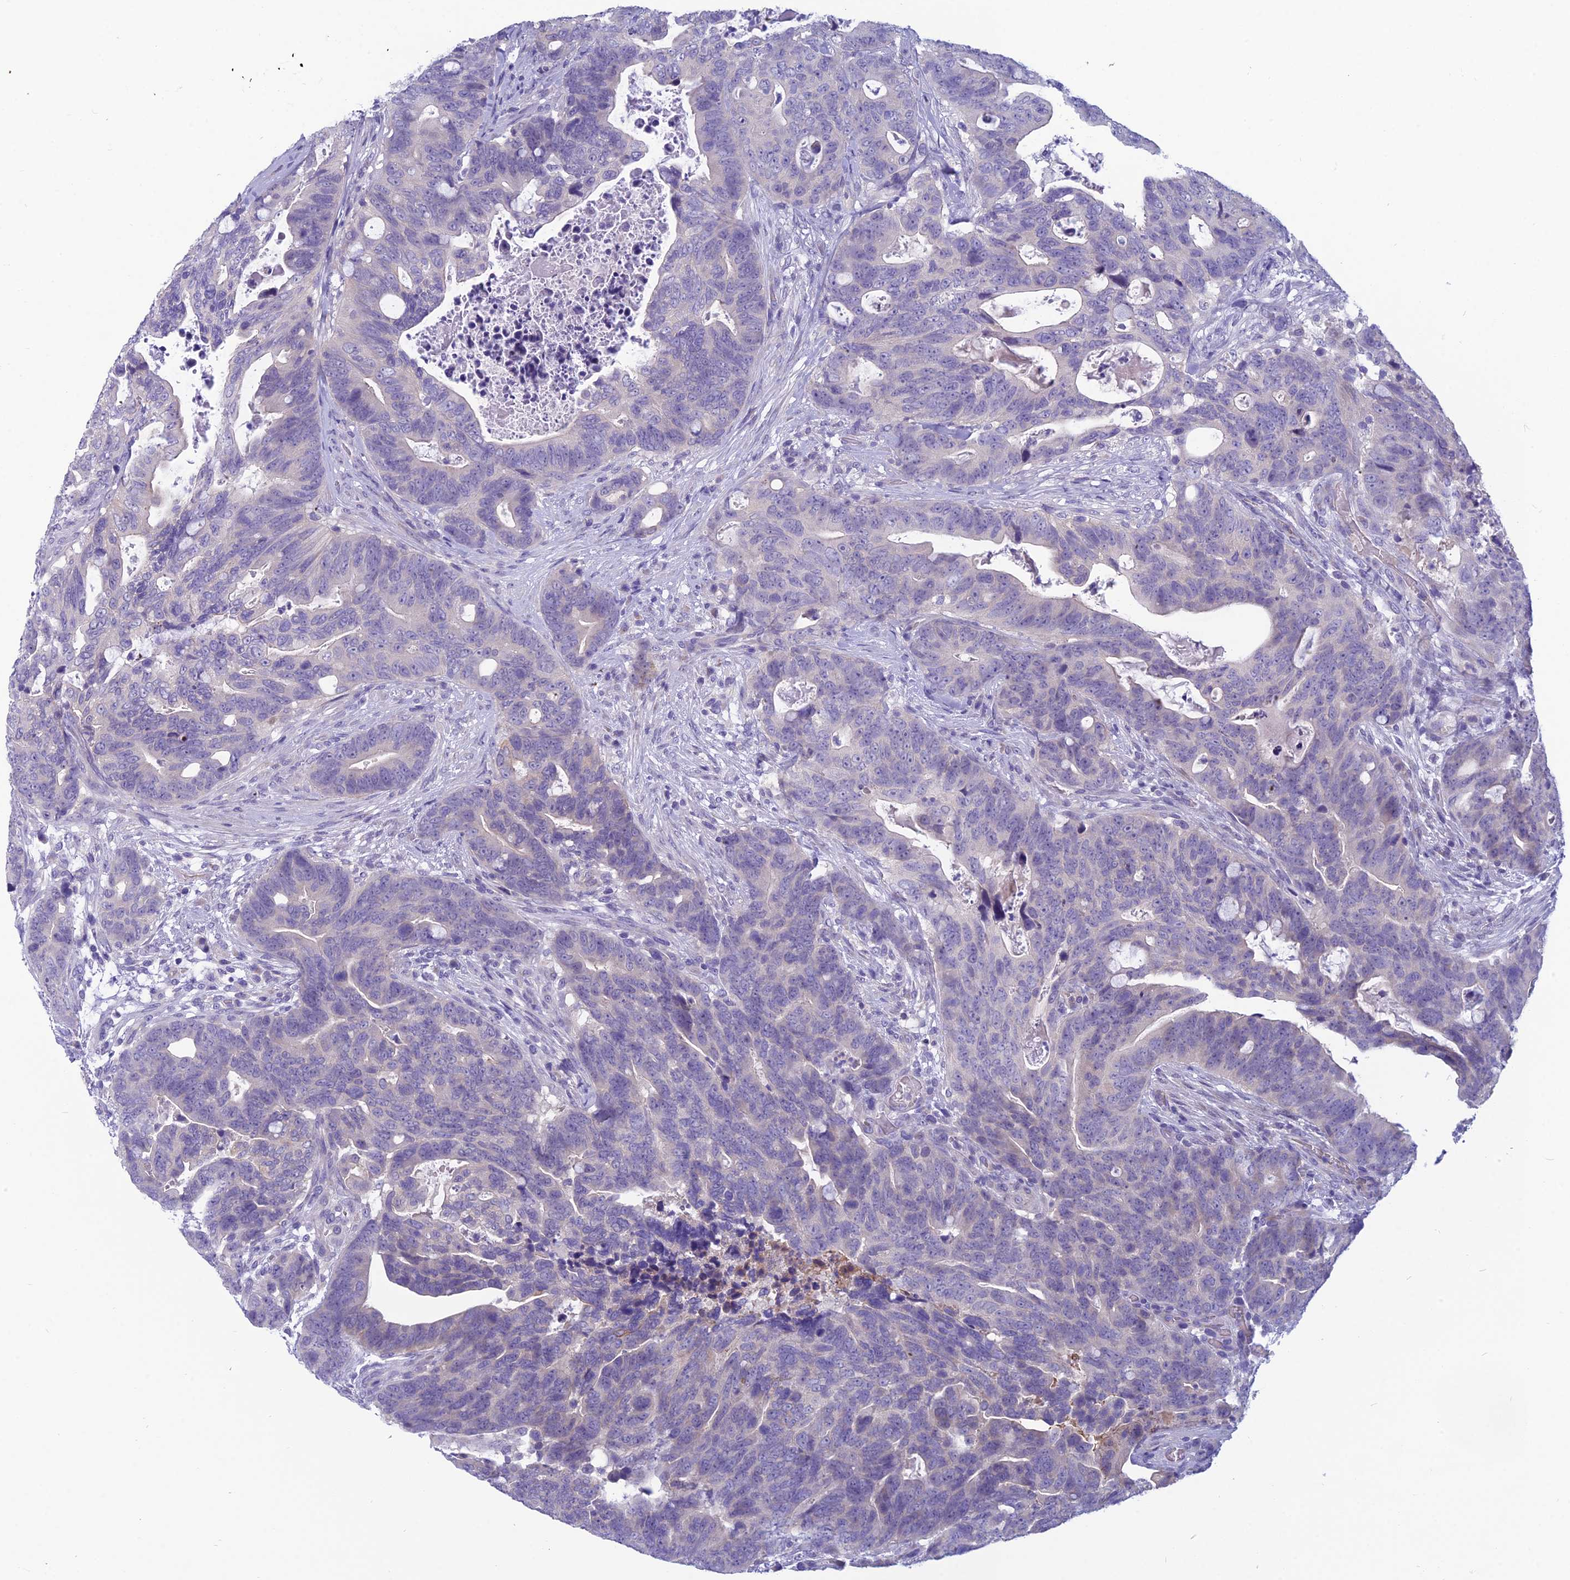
{"staining": {"intensity": "negative", "quantity": "none", "location": "none"}, "tissue": "colorectal cancer", "cell_type": "Tumor cells", "image_type": "cancer", "snomed": [{"axis": "morphology", "description": "Adenocarcinoma, NOS"}, {"axis": "topography", "description": "Colon"}], "caption": "There is no significant staining in tumor cells of adenocarcinoma (colorectal).", "gene": "RBM41", "patient": {"sex": "female", "age": 82}}